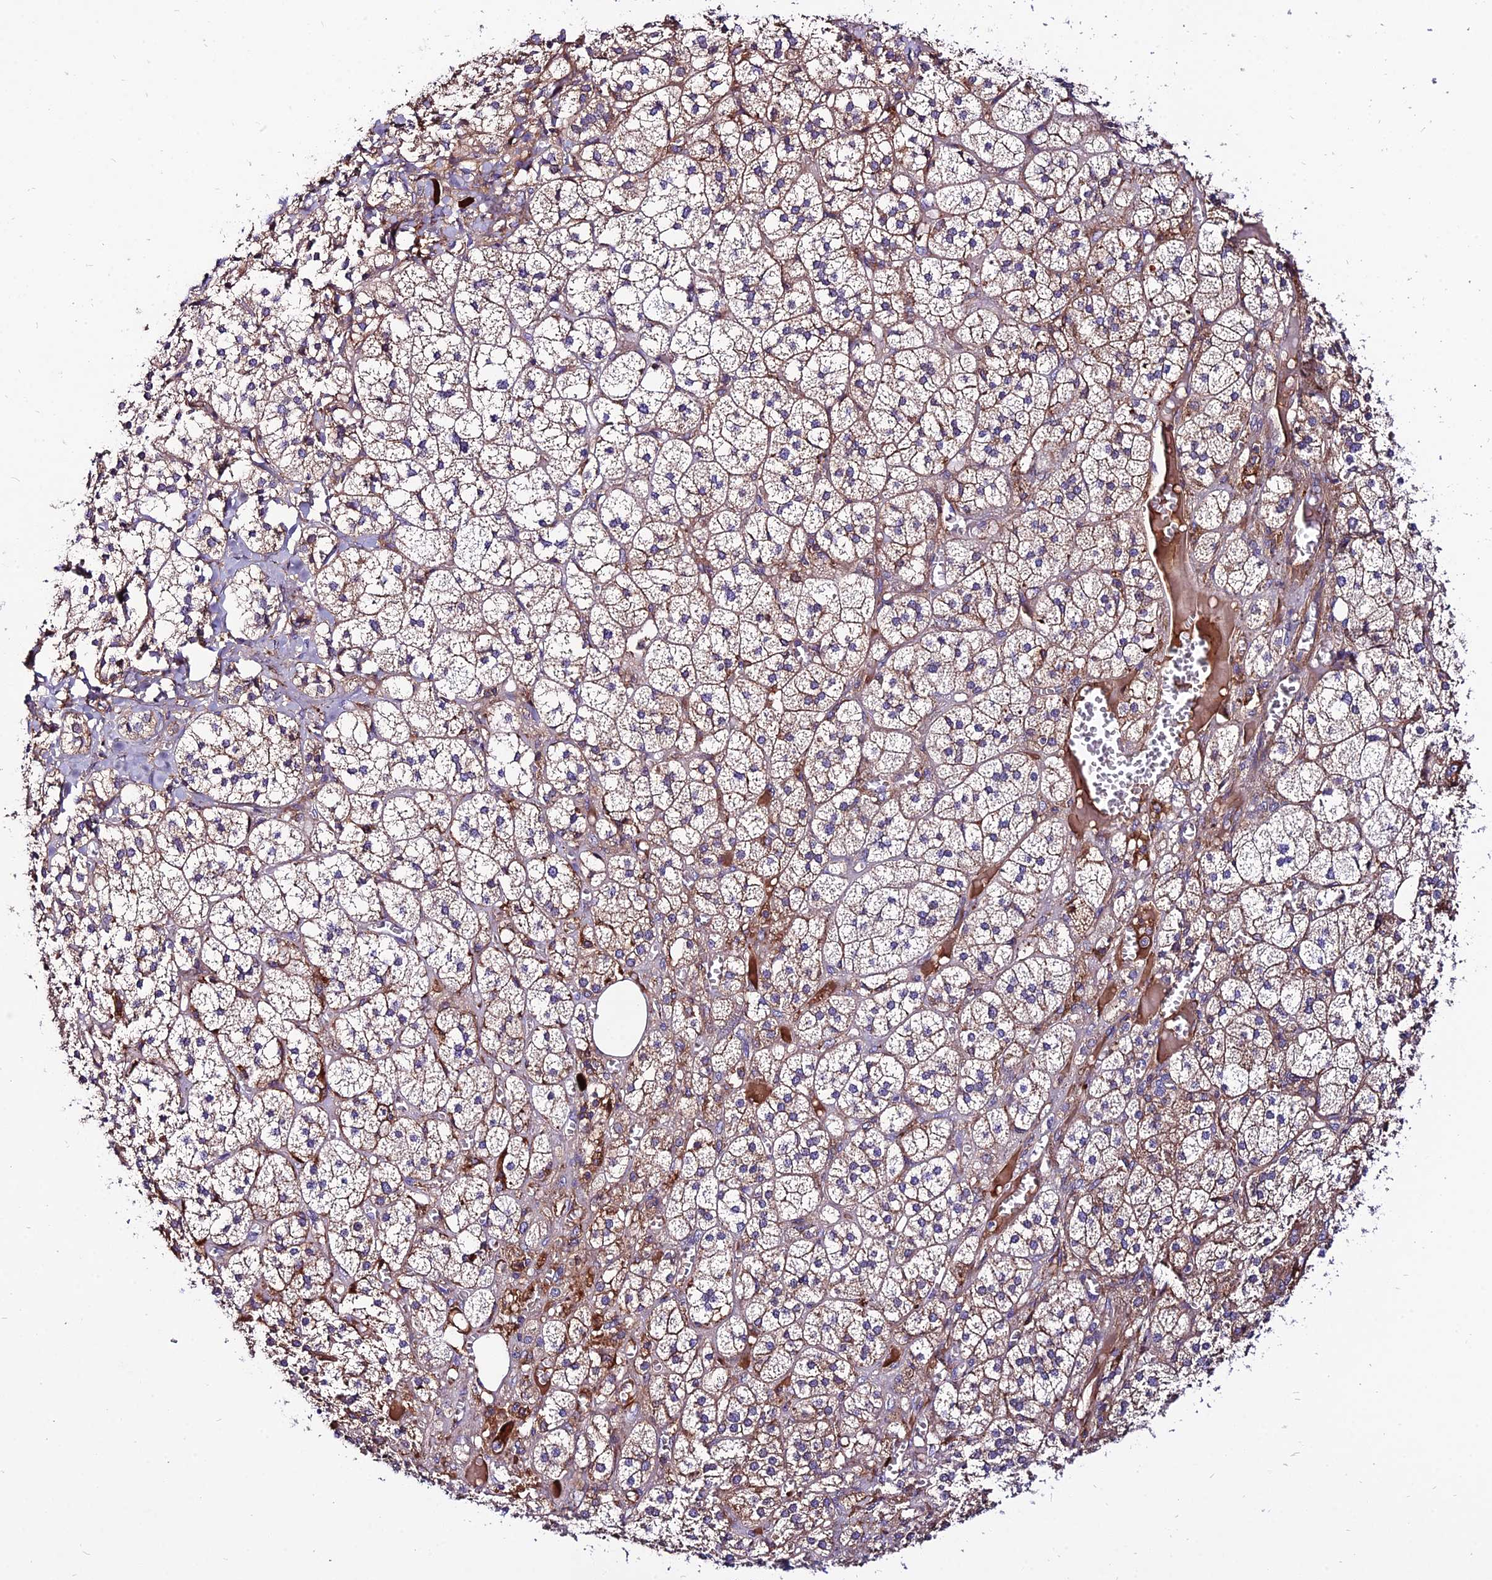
{"staining": {"intensity": "moderate", "quantity": "25%-75%", "location": "cytoplasmic/membranous"}, "tissue": "adrenal gland", "cell_type": "Glandular cells", "image_type": "normal", "snomed": [{"axis": "morphology", "description": "Normal tissue, NOS"}, {"axis": "topography", "description": "Adrenal gland"}], "caption": "Immunohistochemistry (IHC) (DAB (3,3'-diaminobenzidine)) staining of benign adrenal gland shows moderate cytoplasmic/membranous protein positivity in approximately 25%-75% of glandular cells. (Brightfield microscopy of DAB IHC at high magnification).", "gene": "PYM1", "patient": {"sex": "female", "age": 61}}